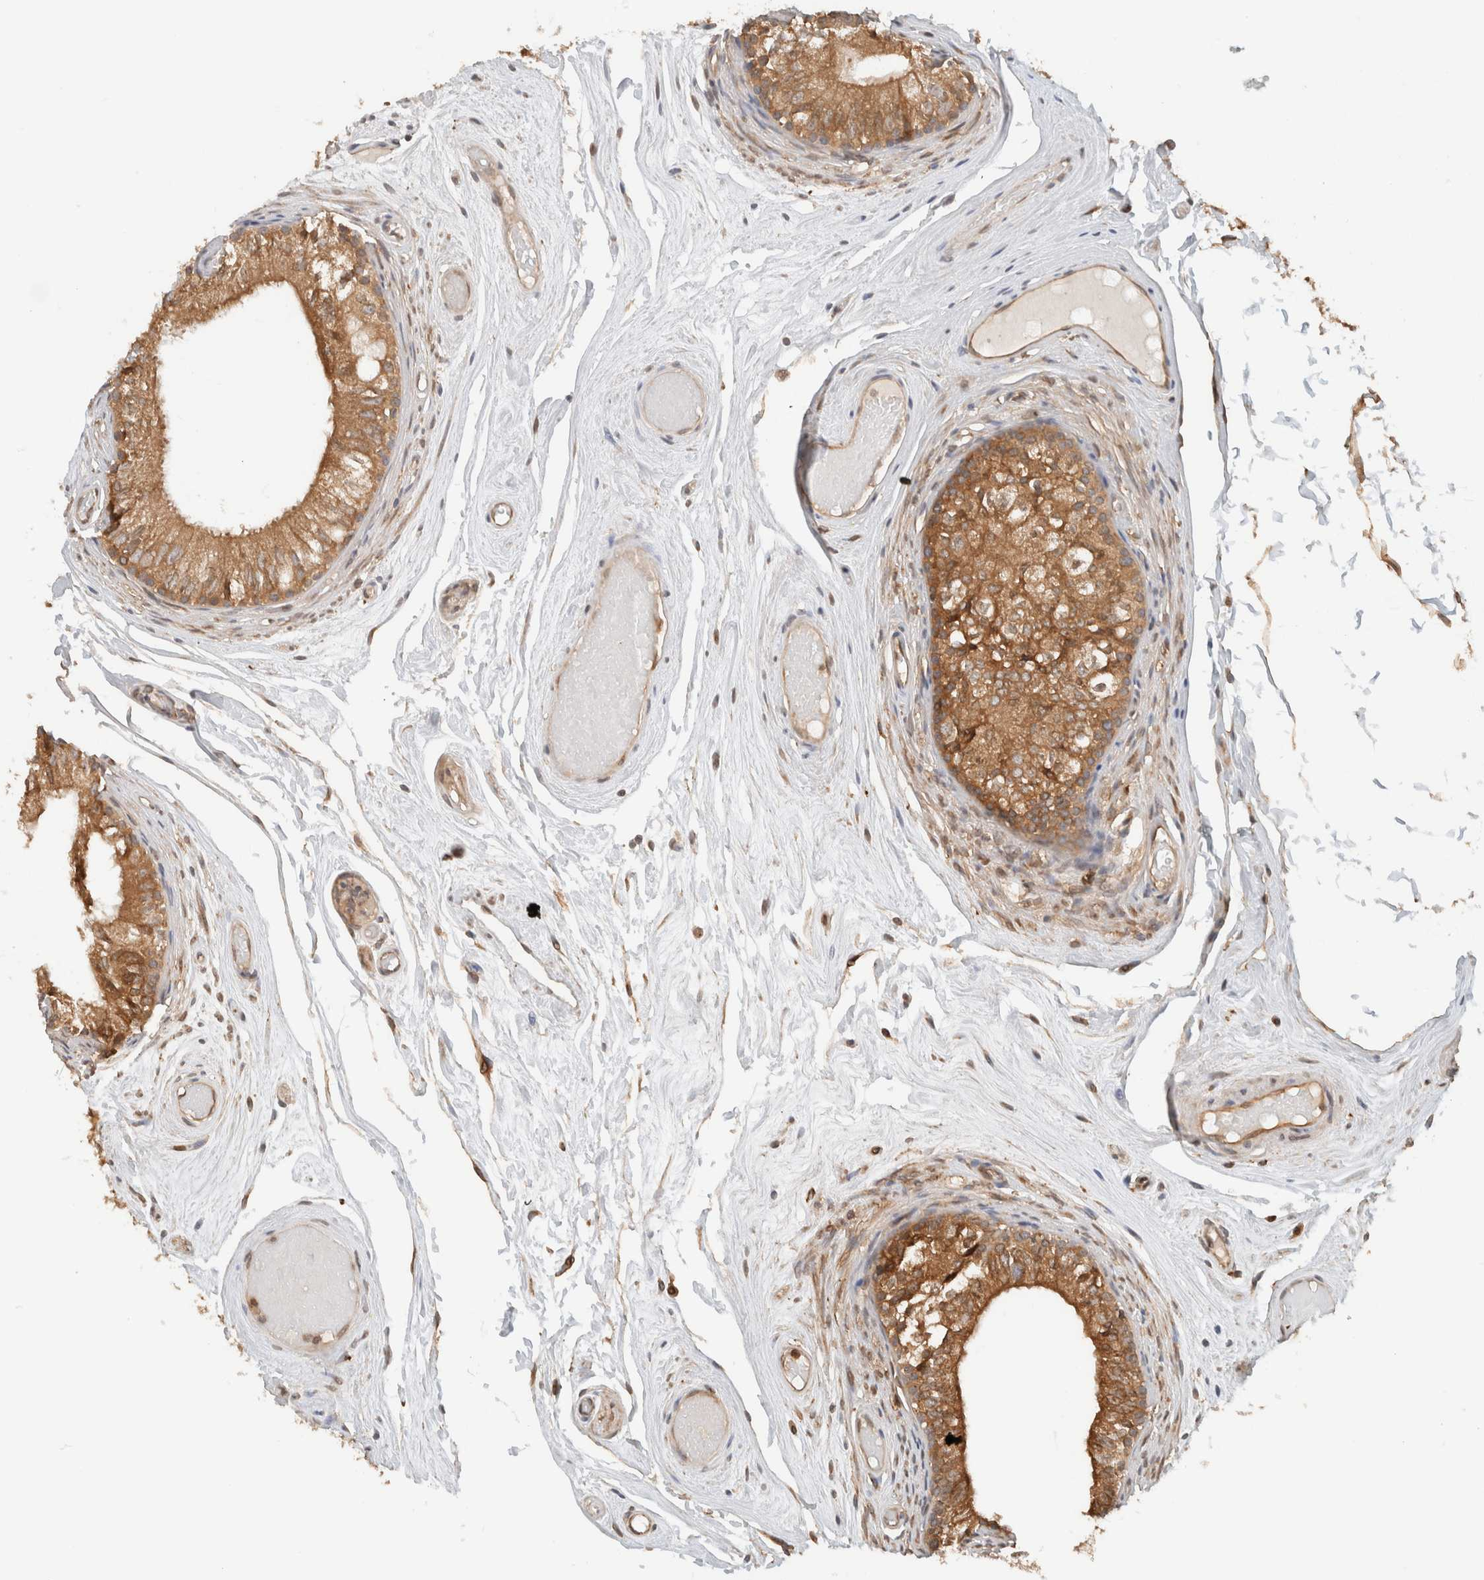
{"staining": {"intensity": "moderate", "quantity": ">75%", "location": "cytoplasmic/membranous"}, "tissue": "epididymis", "cell_type": "Glandular cells", "image_type": "normal", "snomed": [{"axis": "morphology", "description": "Normal tissue, NOS"}, {"axis": "topography", "description": "Epididymis"}], "caption": "IHC photomicrograph of normal epididymis: epididymis stained using immunohistochemistry displays medium levels of moderate protein expression localized specifically in the cytoplasmic/membranous of glandular cells, appearing as a cytoplasmic/membranous brown color.", "gene": "ARFGEF2", "patient": {"sex": "male", "age": 79}}